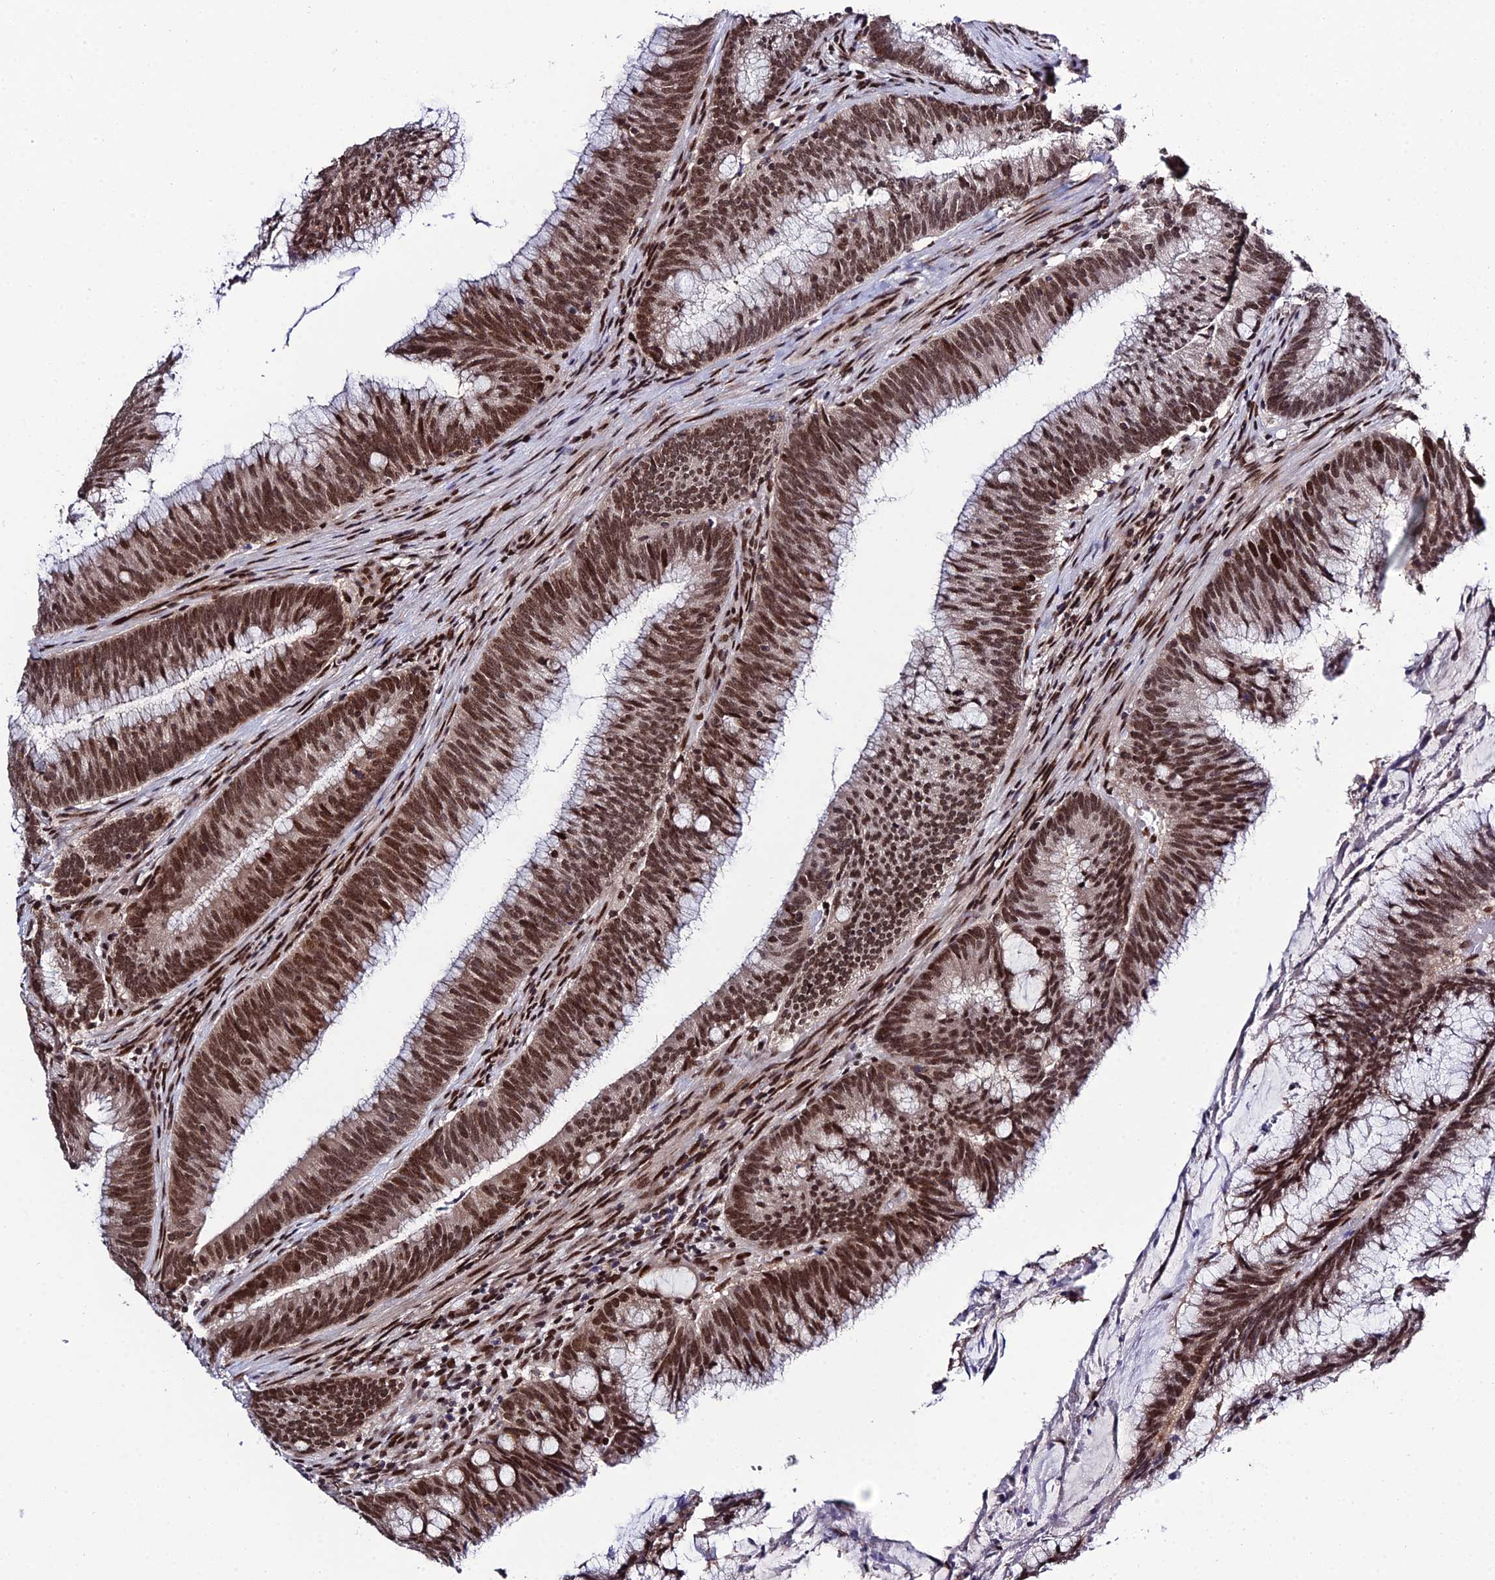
{"staining": {"intensity": "moderate", "quantity": ">75%", "location": "nuclear"}, "tissue": "colorectal cancer", "cell_type": "Tumor cells", "image_type": "cancer", "snomed": [{"axis": "morphology", "description": "Adenocarcinoma, NOS"}, {"axis": "topography", "description": "Rectum"}], "caption": "DAB immunohistochemical staining of adenocarcinoma (colorectal) reveals moderate nuclear protein positivity in about >75% of tumor cells. (DAB IHC, brown staining for protein, blue staining for nuclei).", "gene": "SYT15", "patient": {"sex": "female", "age": 77}}